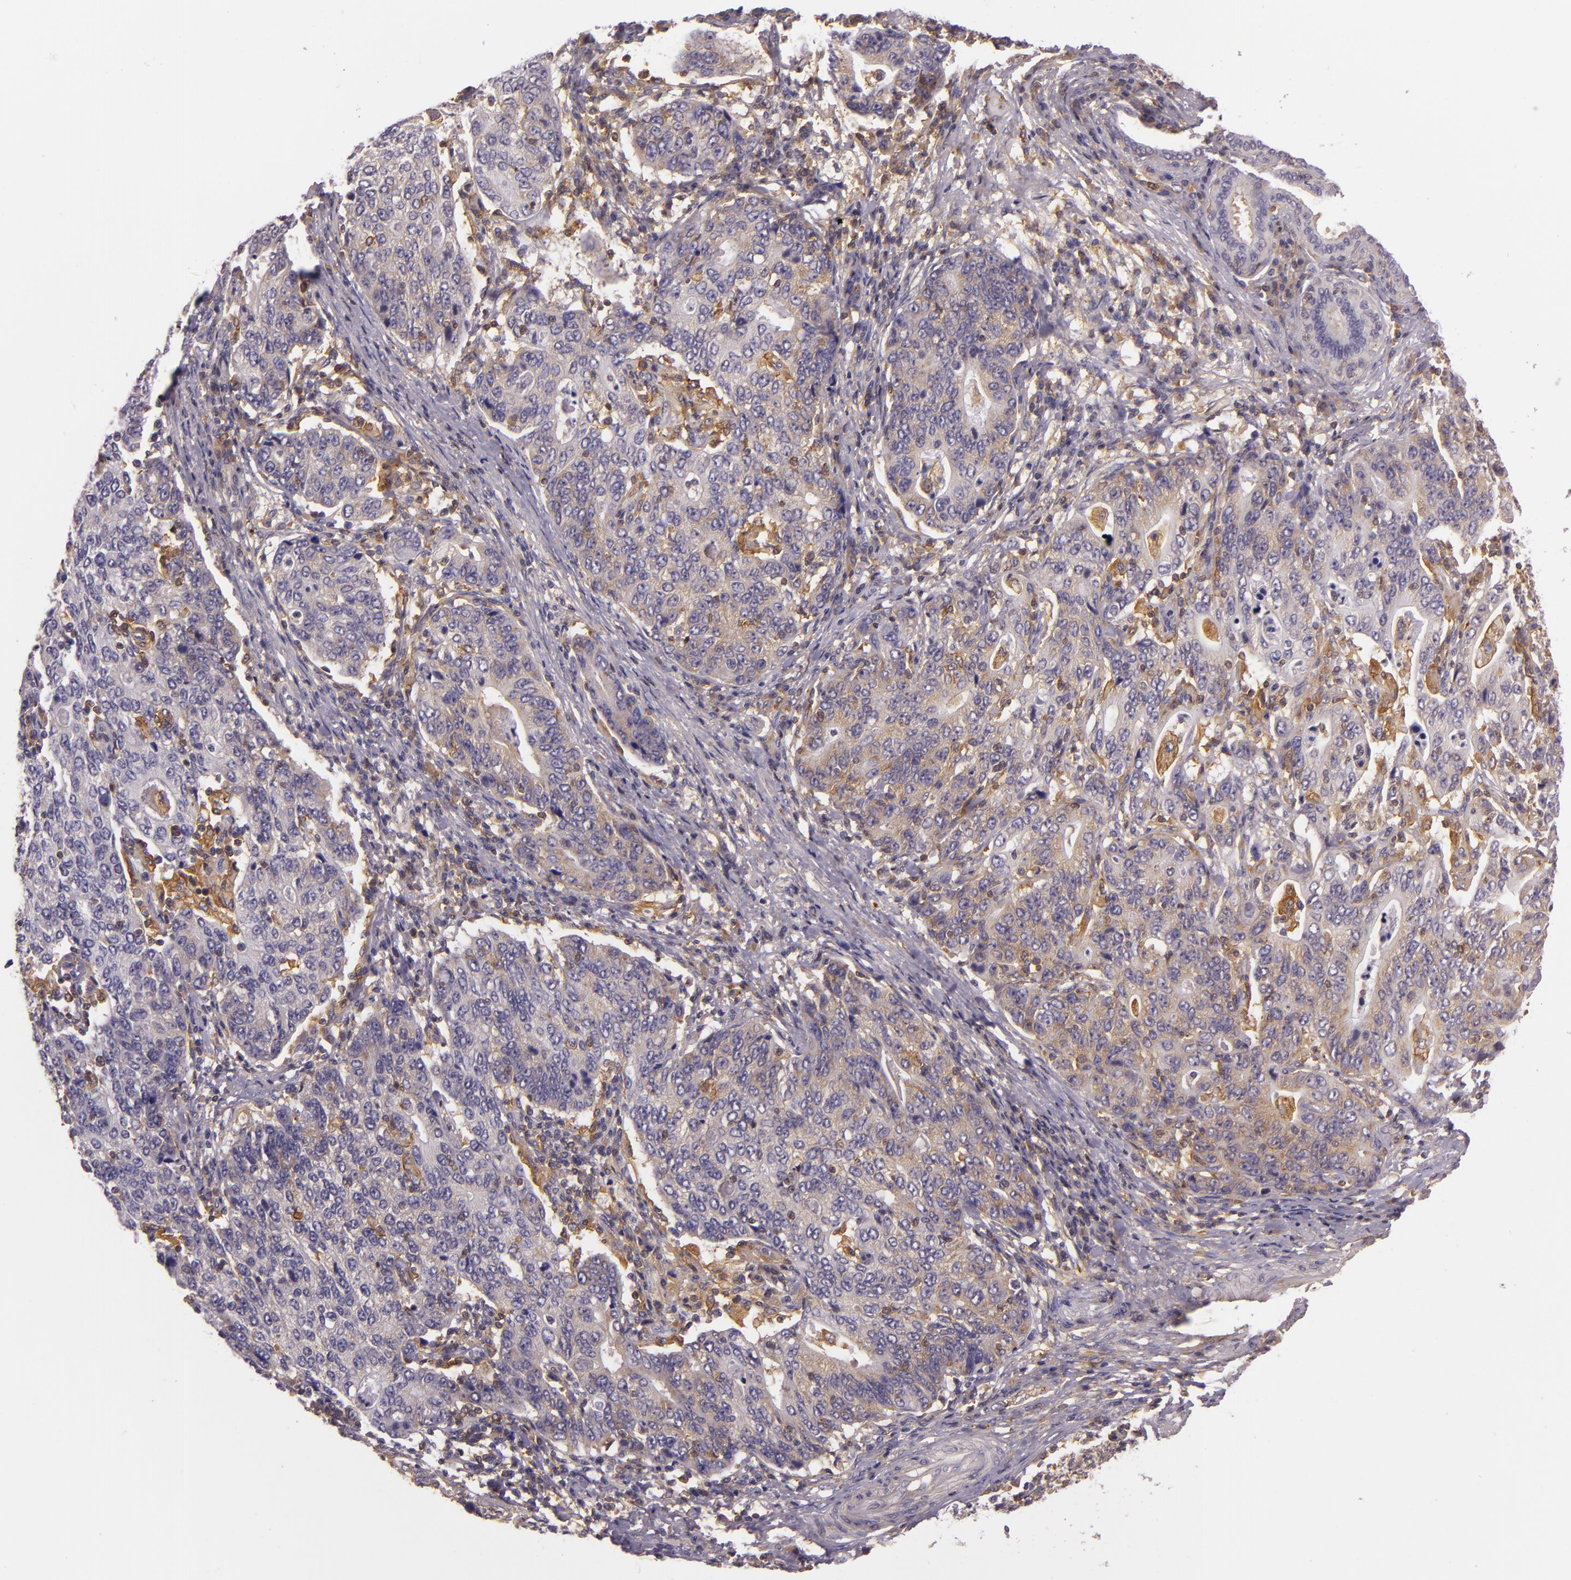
{"staining": {"intensity": "weak", "quantity": "25%-75%", "location": "cytoplasmic/membranous"}, "tissue": "stomach cancer", "cell_type": "Tumor cells", "image_type": "cancer", "snomed": [{"axis": "morphology", "description": "Adenocarcinoma, NOS"}, {"axis": "topography", "description": "Esophagus"}, {"axis": "topography", "description": "Stomach"}], "caption": "A photomicrograph of human stomach adenocarcinoma stained for a protein demonstrates weak cytoplasmic/membranous brown staining in tumor cells.", "gene": "TLN1", "patient": {"sex": "male", "age": 74}}